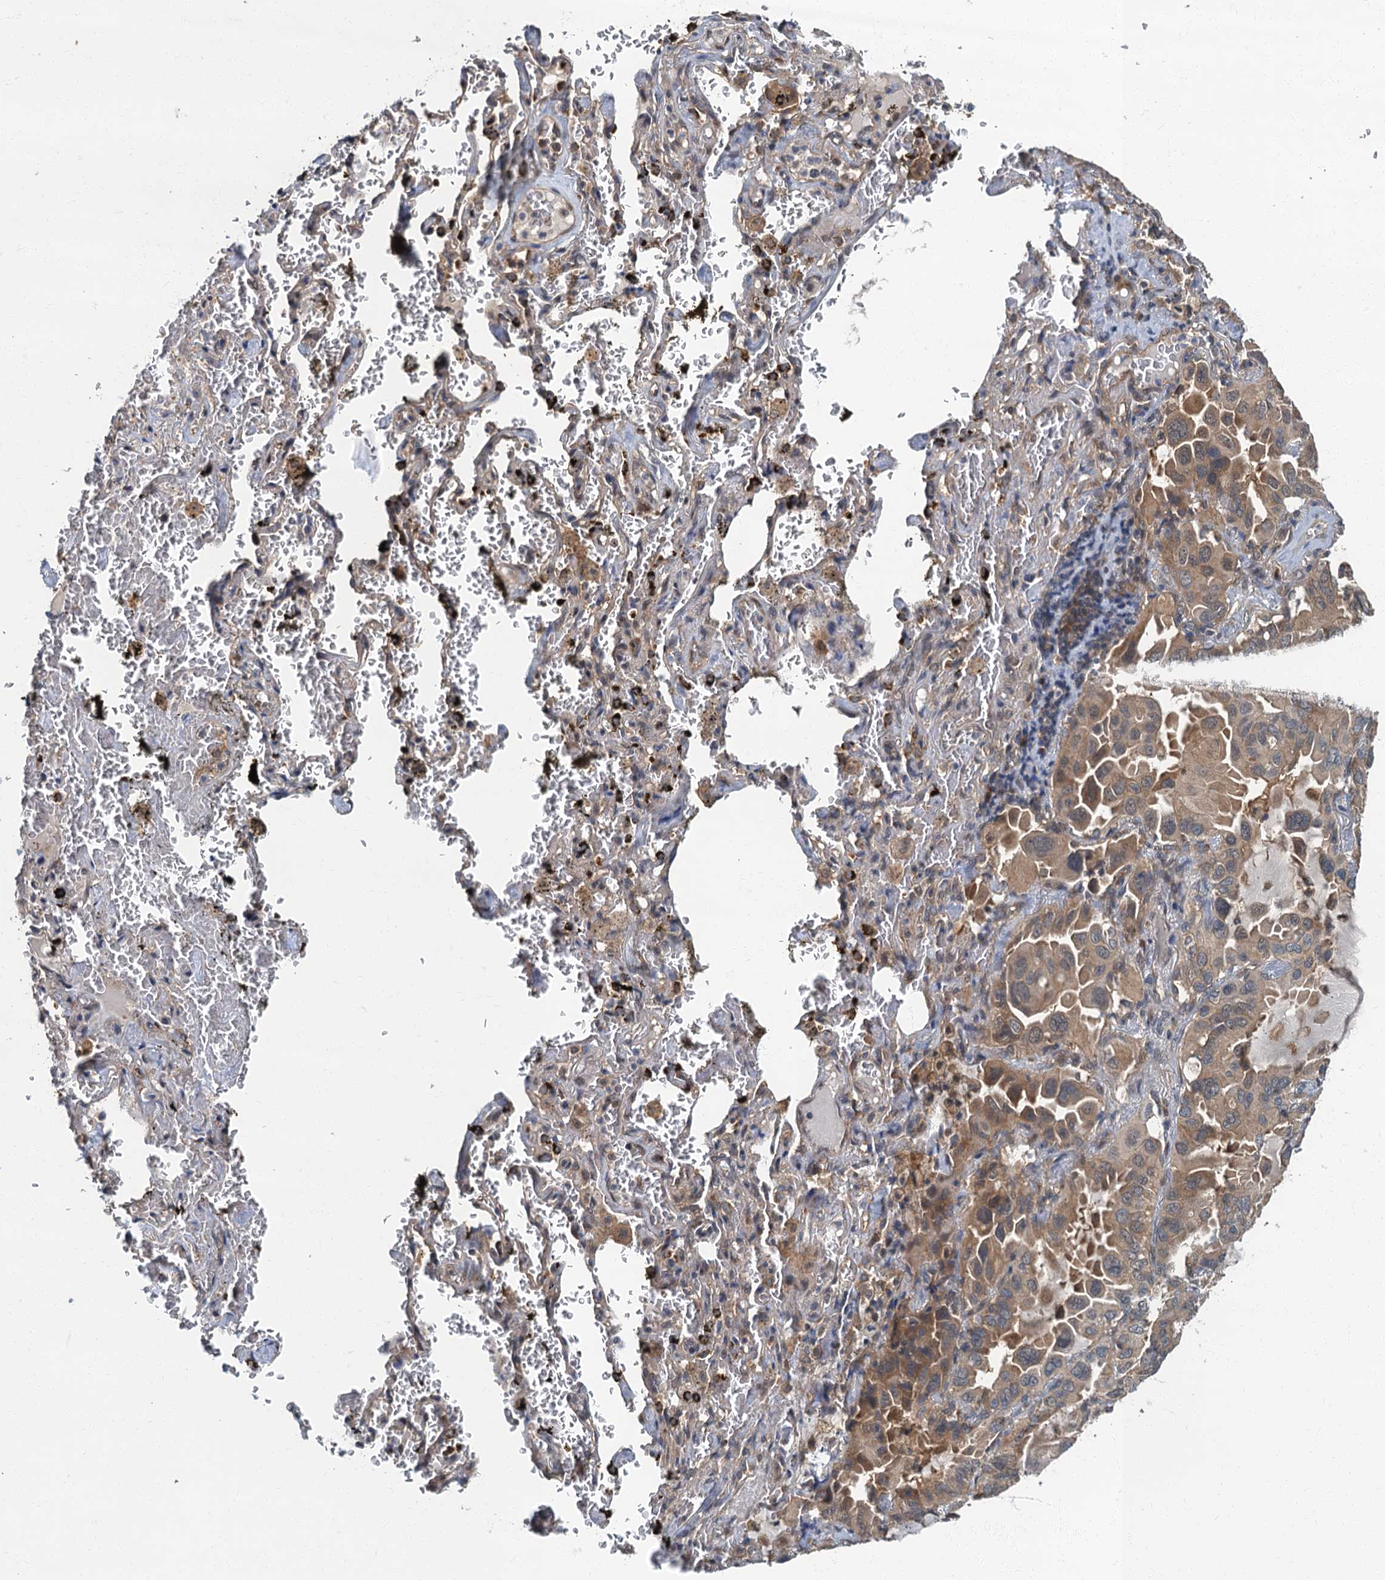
{"staining": {"intensity": "moderate", "quantity": "<25%", "location": "cytoplasmic/membranous"}, "tissue": "lung cancer", "cell_type": "Tumor cells", "image_type": "cancer", "snomed": [{"axis": "morphology", "description": "Adenocarcinoma, NOS"}, {"axis": "topography", "description": "Lung"}], "caption": "This micrograph demonstrates lung cancer (adenocarcinoma) stained with immunohistochemistry (IHC) to label a protein in brown. The cytoplasmic/membranous of tumor cells show moderate positivity for the protein. Nuclei are counter-stained blue.", "gene": "TBCK", "patient": {"sex": "male", "age": 64}}